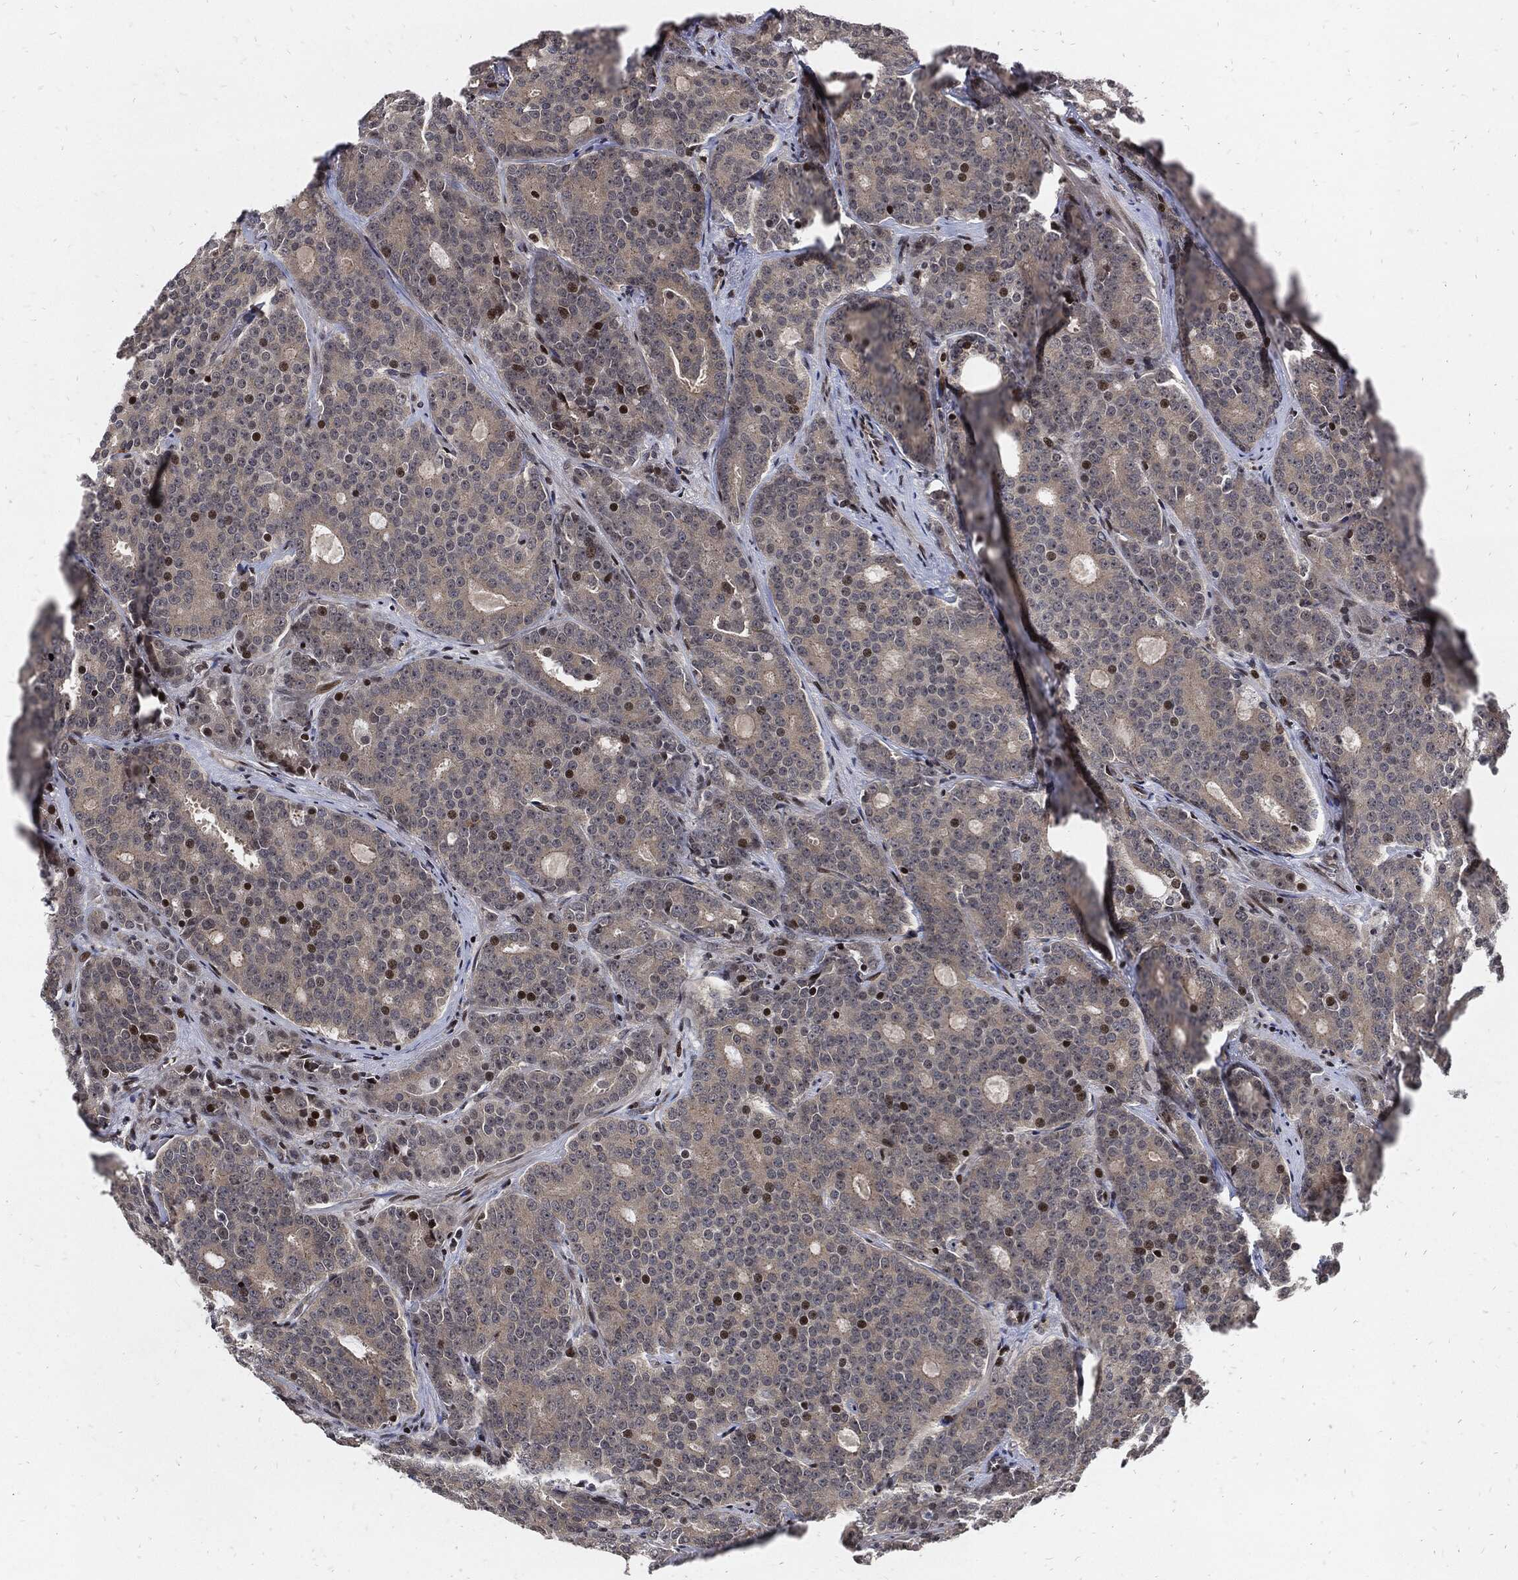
{"staining": {"intensity": "strong", "quantity": "<25%", "location": "nuclear"}, "tissue": "prostate cancer", "cell_type": "Tumor cells", "image_type": "cancer", "snomed": [{"axis": "morphology", "description": "Adenocarcinoma, NOS"}, {"axis": "topography", "description": "Prostate"}], "caption": "Protein expression by immunohistochemistry (IHC) demonstrates strong nuclear expression in approximately <25% of tumor cells in prostate cancer. (DAB (3,3'-diaminobenzidine) IHC with brightfield microscopy, high magnification).", "gene": "ZNF775", "patient": {"sex": "male", "age": 71}}